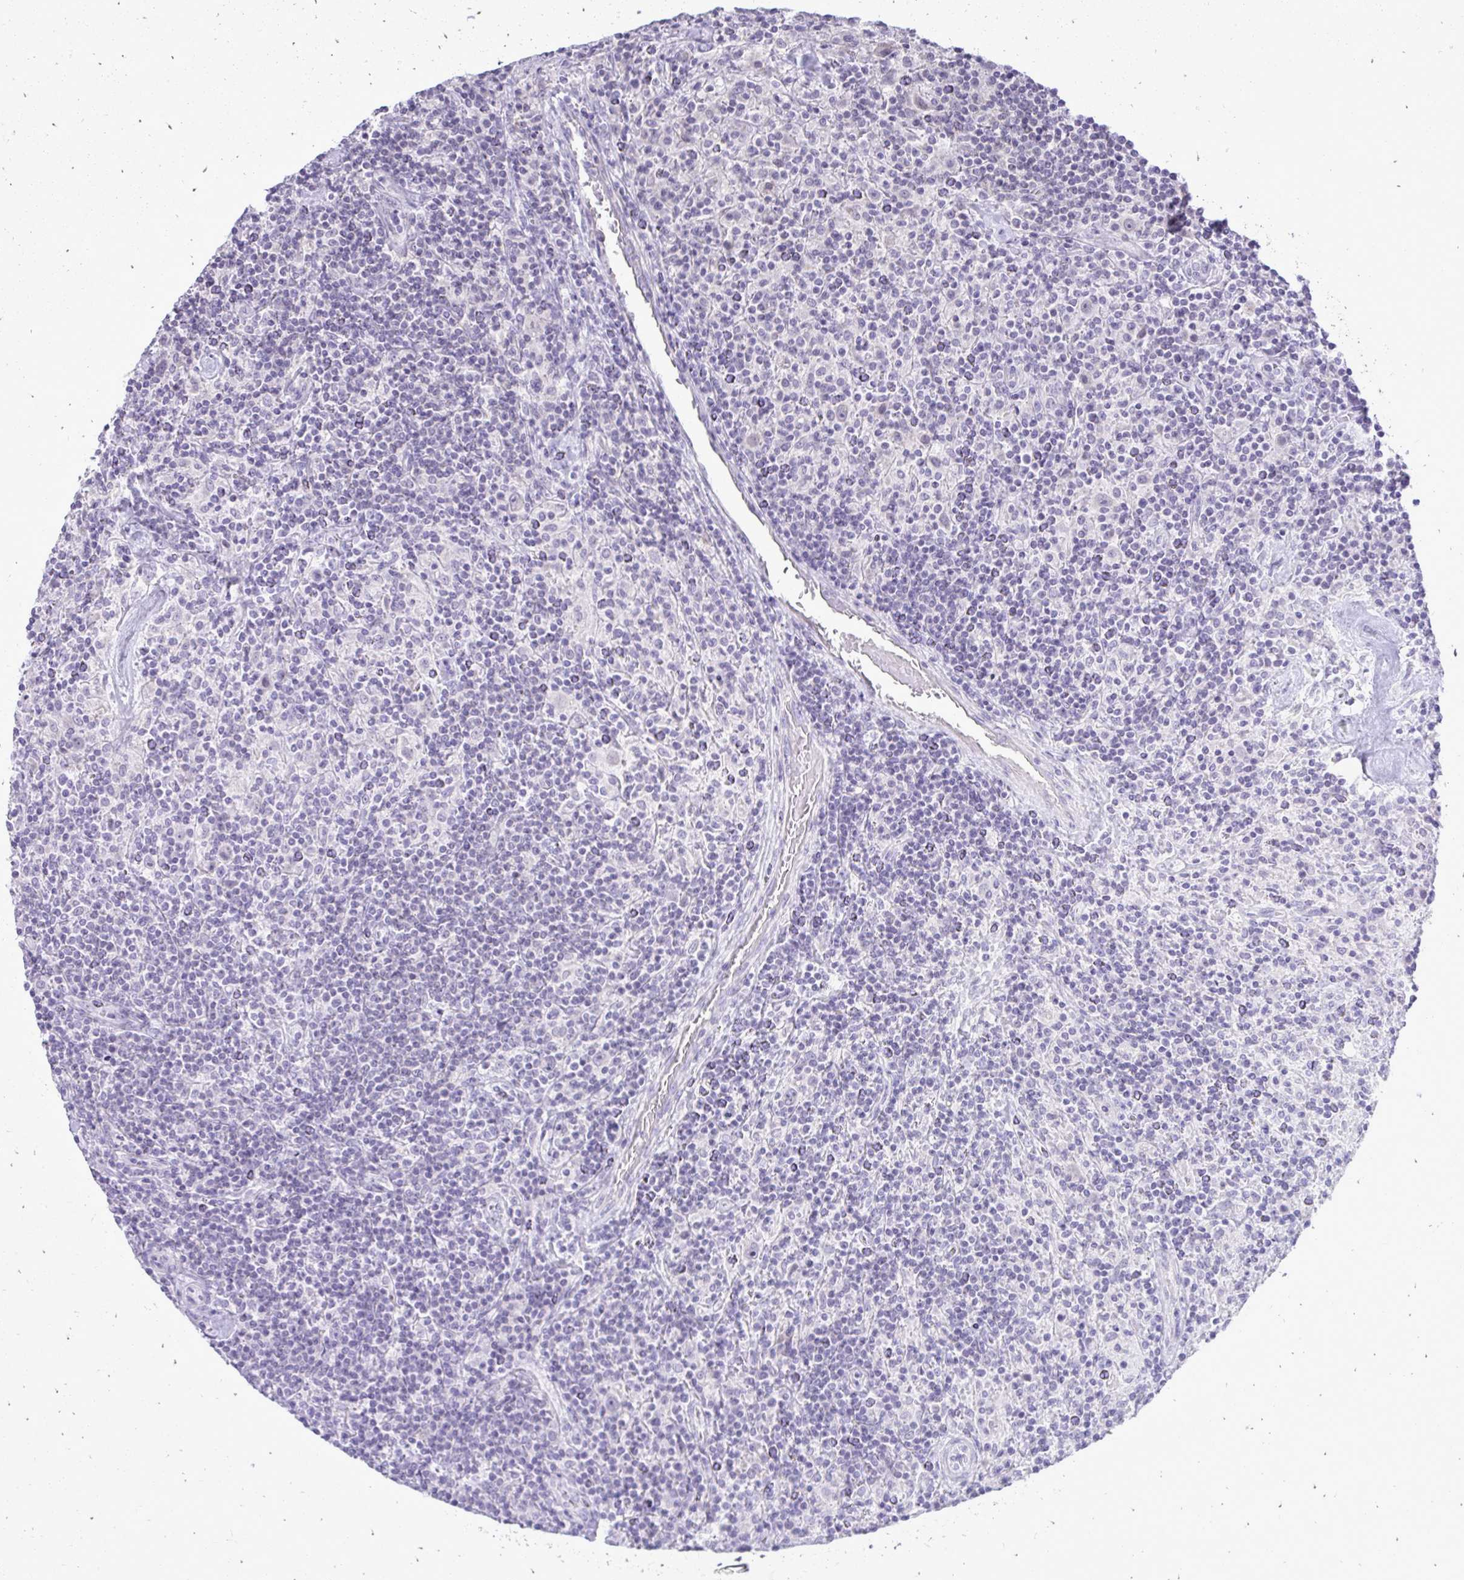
{"staining": {"intensity": "negative", "quantity": "none", "location": "none"}, "tissue": "lymphoma", "cell_type": "Tumor cells", "image_type": "cancer", "snomed": [{"axis": "morphology", "description": "Hodgkin's disease, NOS"}, {"axis": "topography", "description": "Lymph node"}], "caption": "Tumor cells are negative for protein expression in human lymphoma.", "gene": "SPTBN2", "patient": {"sex": "male", "age": 70}}